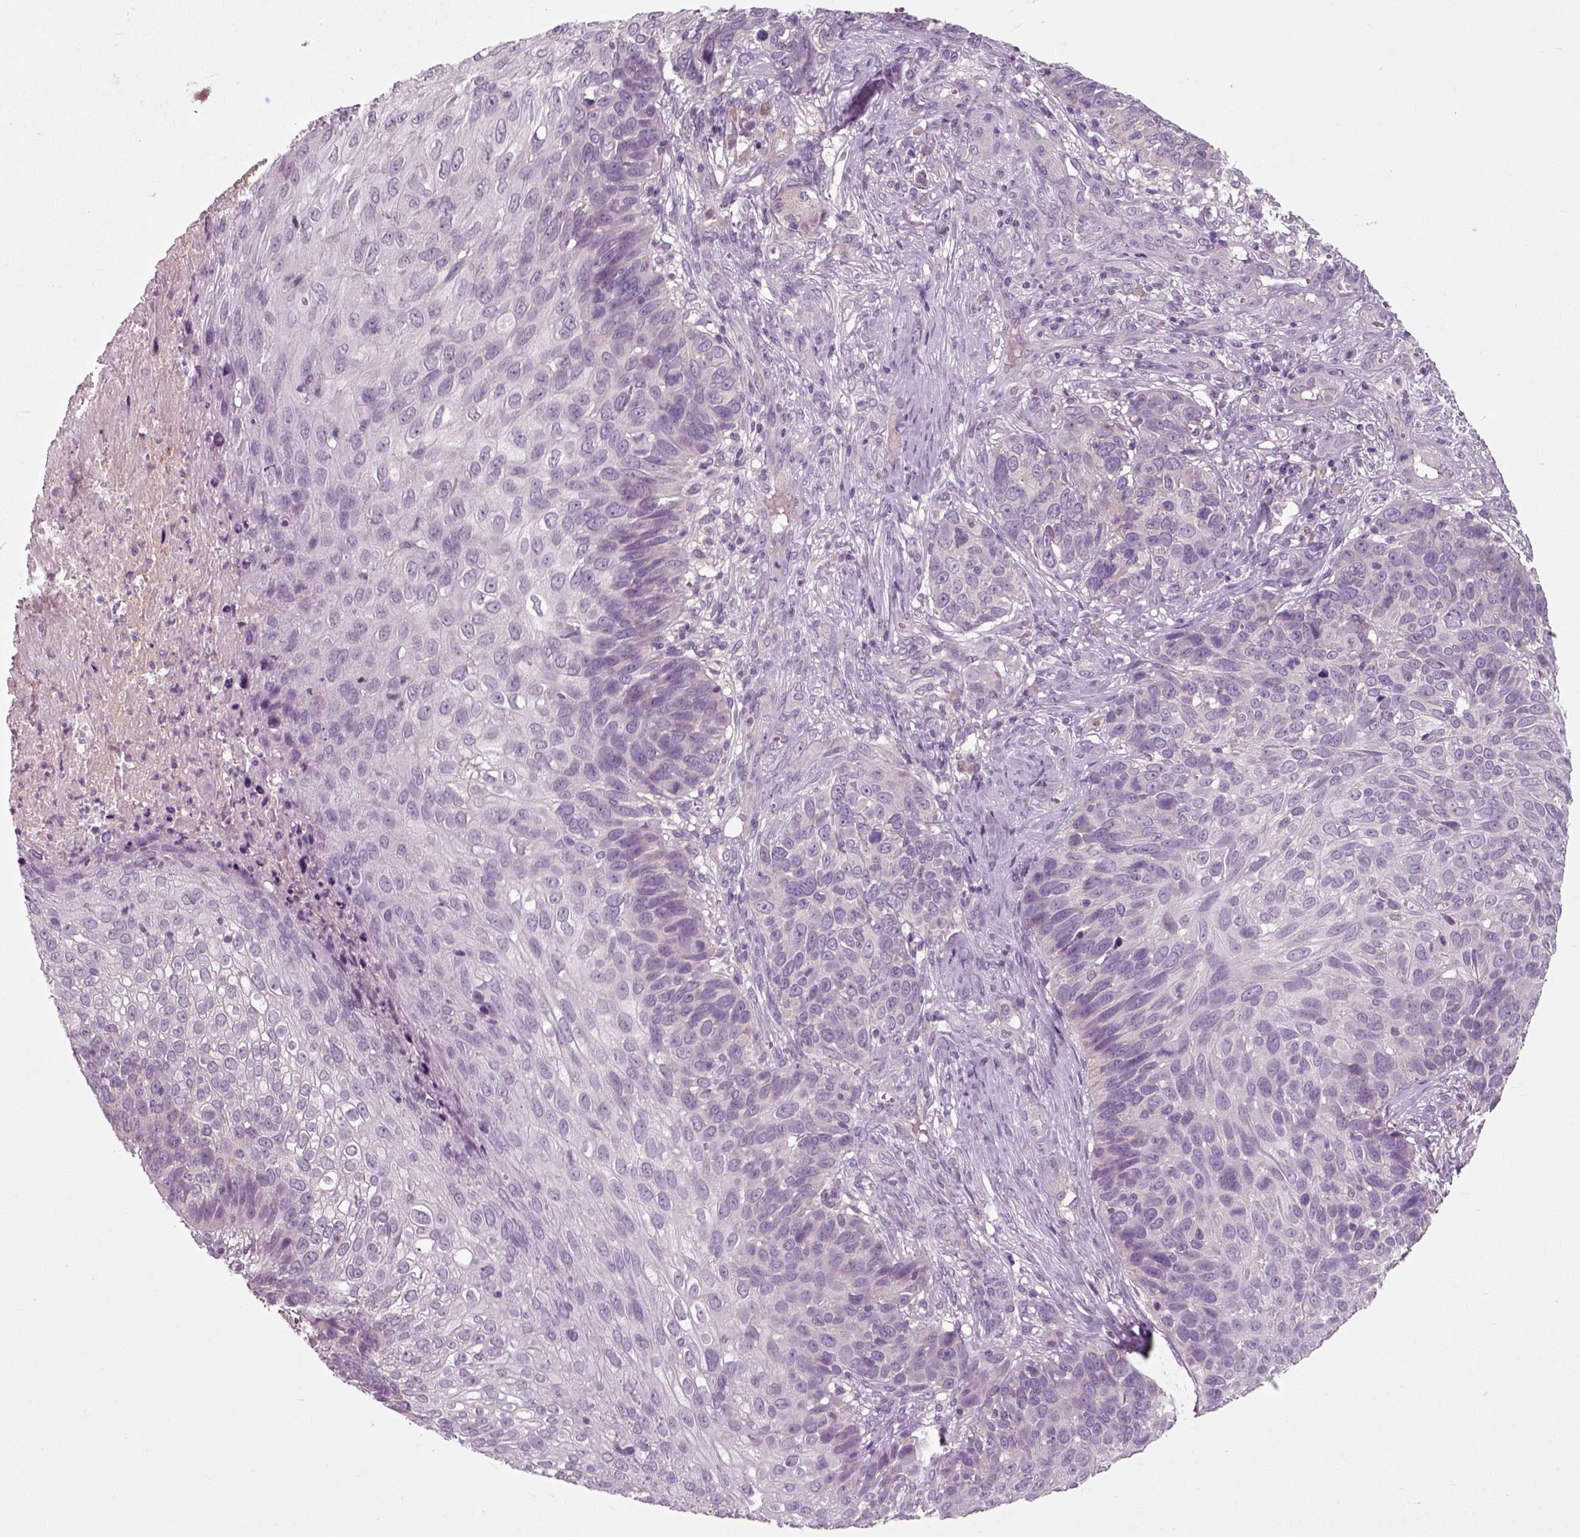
{"staining": {"intensity": "negative", "quantity": "none", "location": "none"}, "tissue": "skin cancer", "cell_type": "Tumor cells", "image_type": "cancer", "snomed": [{"axis": "morphology", "description": "Squamous cell carcinoma, NOS"}, {"axis": "topography", "description": "Skin"}], "caption": "The immunohistochemistry (IHC) photomicrograph has no significant staining in tumor cells of skin cancer tissue.", "gene": "RND2", "patient": {"sex": "male", "age": 92}}